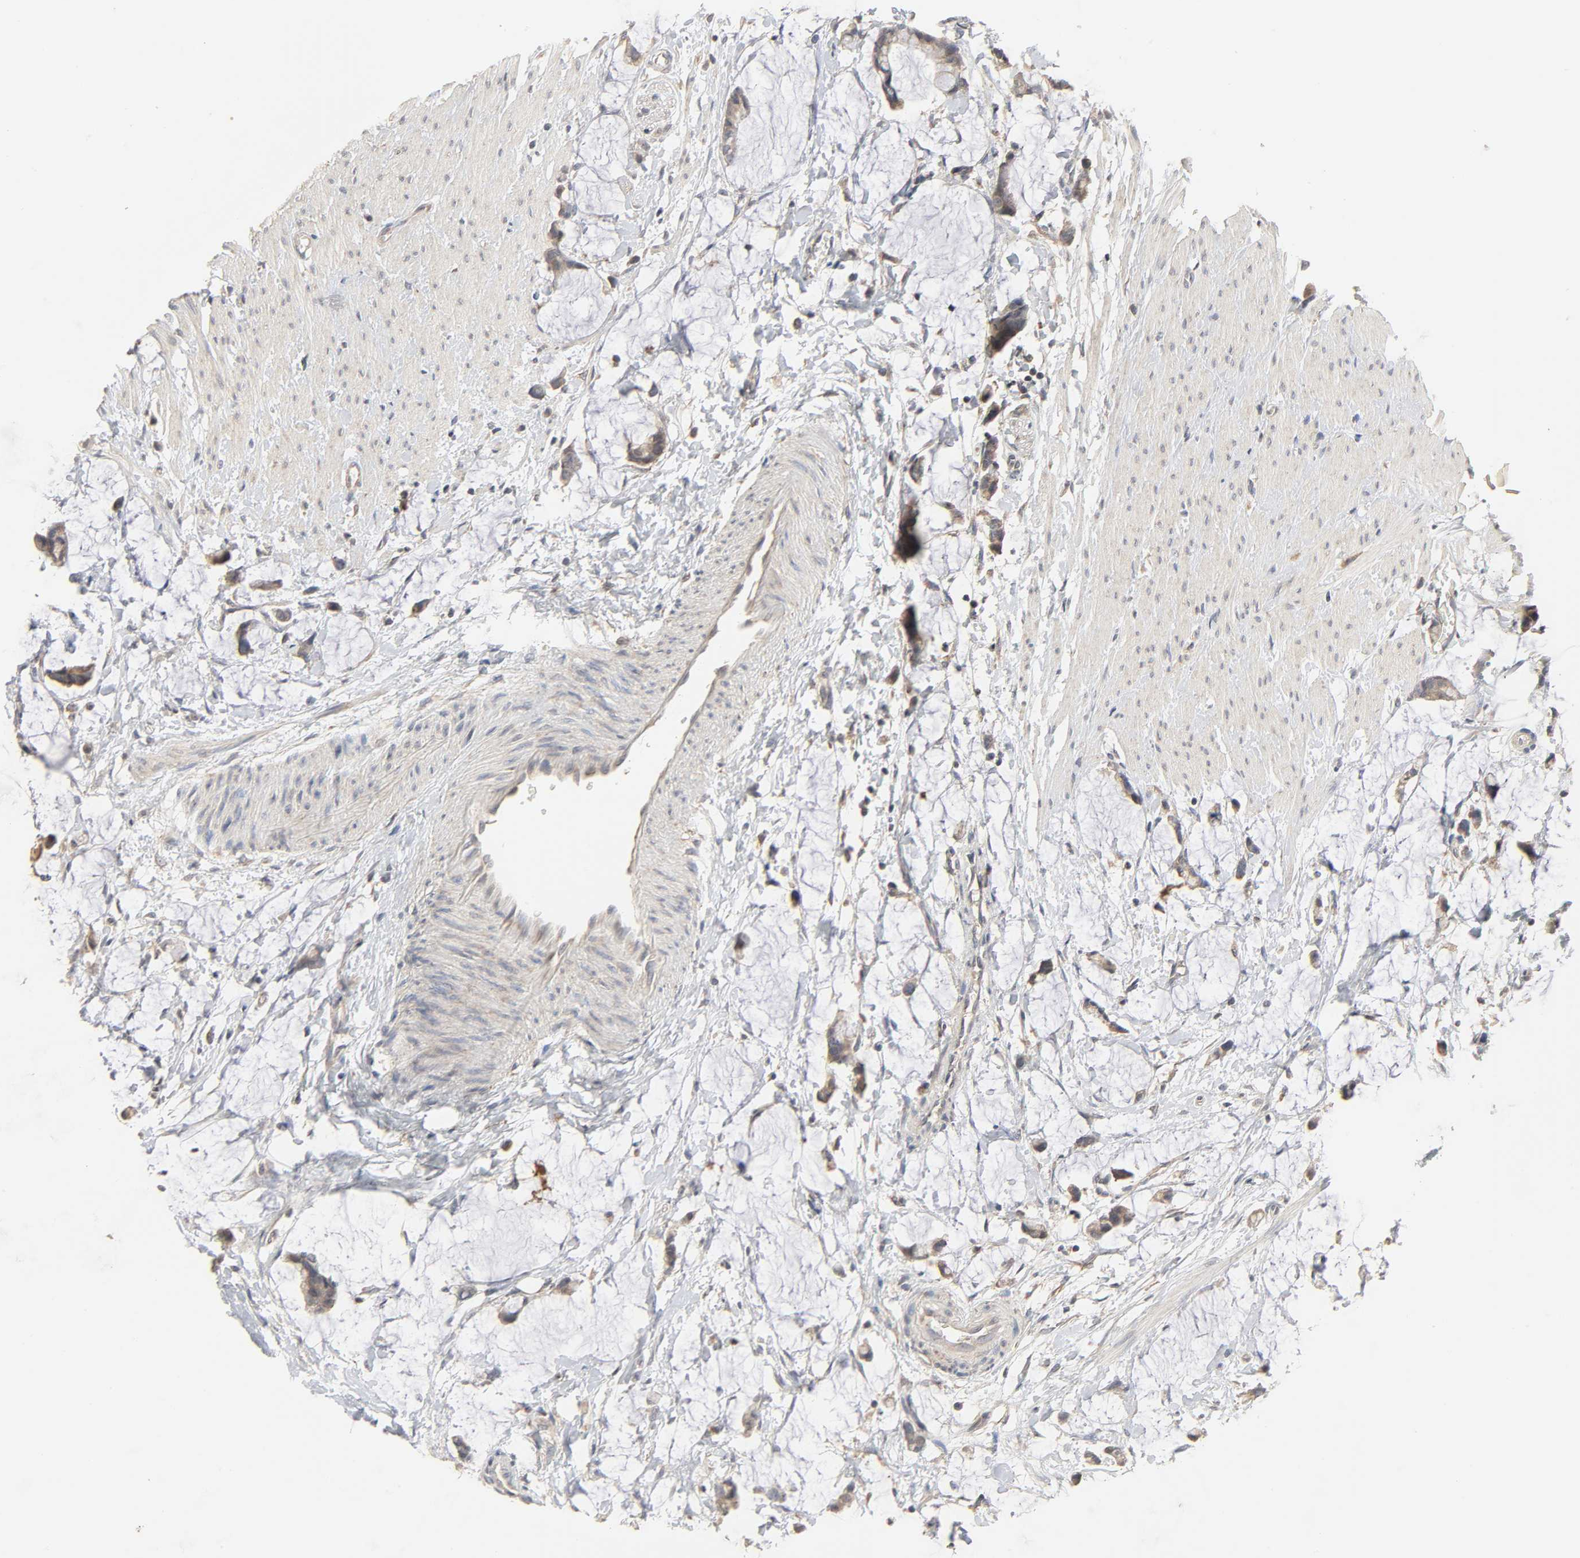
{"staining": {"intensity": "weak", "quantity": ">75%", "location": "cytoplasmic/membranous"}, "tissue": "colorectal cancer", "cell_type": "Tumor cells", "image_type": "cancer", "snomed": [{"axis": "morphology", "description": "Adenocarcinoma, NOS"}, {"axis": "topography", "description": "Colon"}], "caption": "Immunohistochemistry (IHC) image of neoplastic tissue: human colorectal adenocarcinoma stained using immunohistochemistry (IHC) reveals low levels of weak protein expression localized specifically in the cytoplasmic/membranous of tumor cells, appearing as a cytoplasmic/membranous brown color.", "gene": "CLEC4E", "patient": {"sex": "male", "age": 14}}